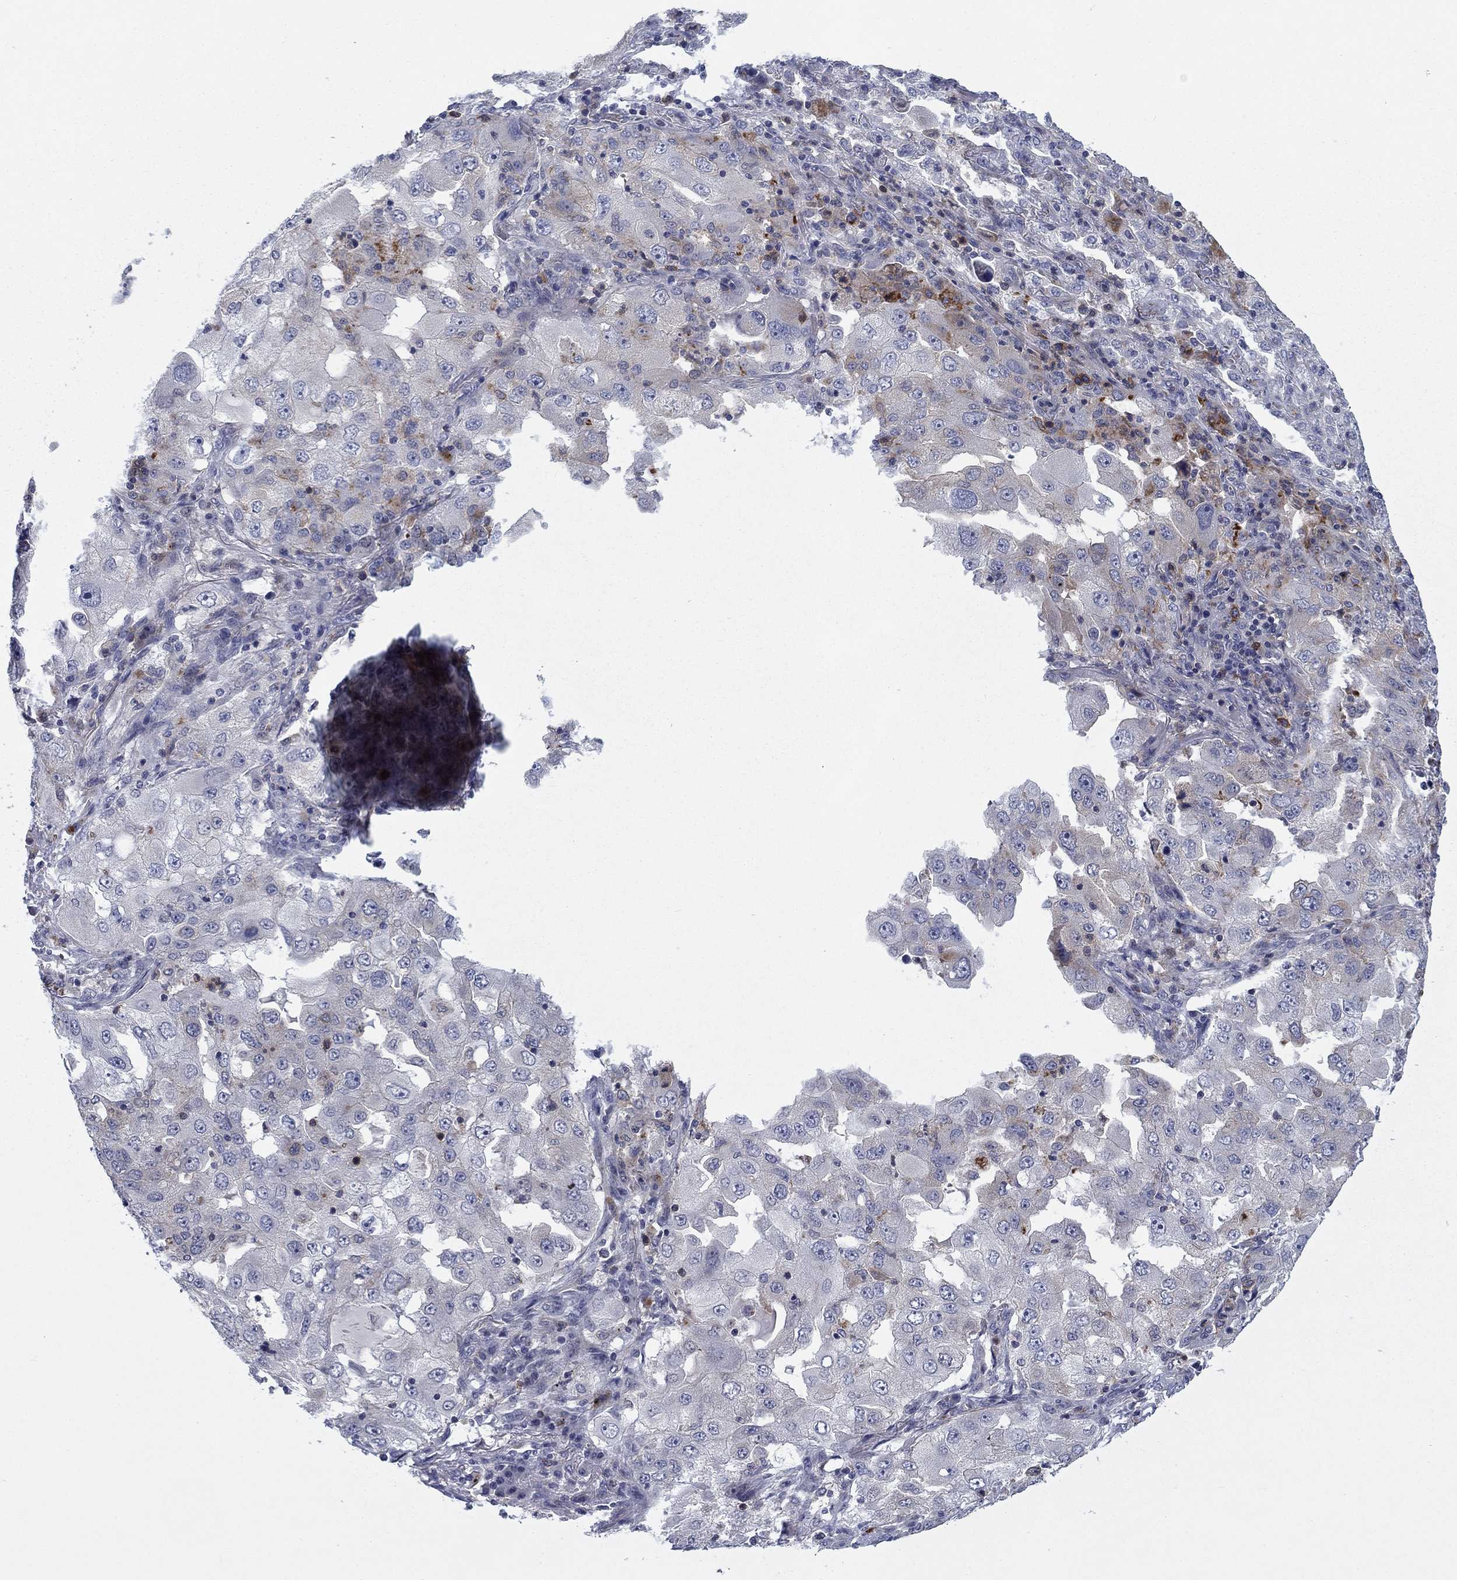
{"staining": {"intensity": "negative", "quantity": "none", "location": "none"}, "tissue": "lung cancer", "cell_type": "Tumor cells", "image_type": "cancer", "snomed": [{"axis": "morphology", "description": "Adenocarcinoma, NOS"}, {"axis": "topography", "description": "Lung"}], "caption": "There is no significant expression in tumor cells of lung adenocarcinoma. Nuclei are stained in blue.", "gene": "KIF15", "patient": {"sex": "female", "age": 61}}